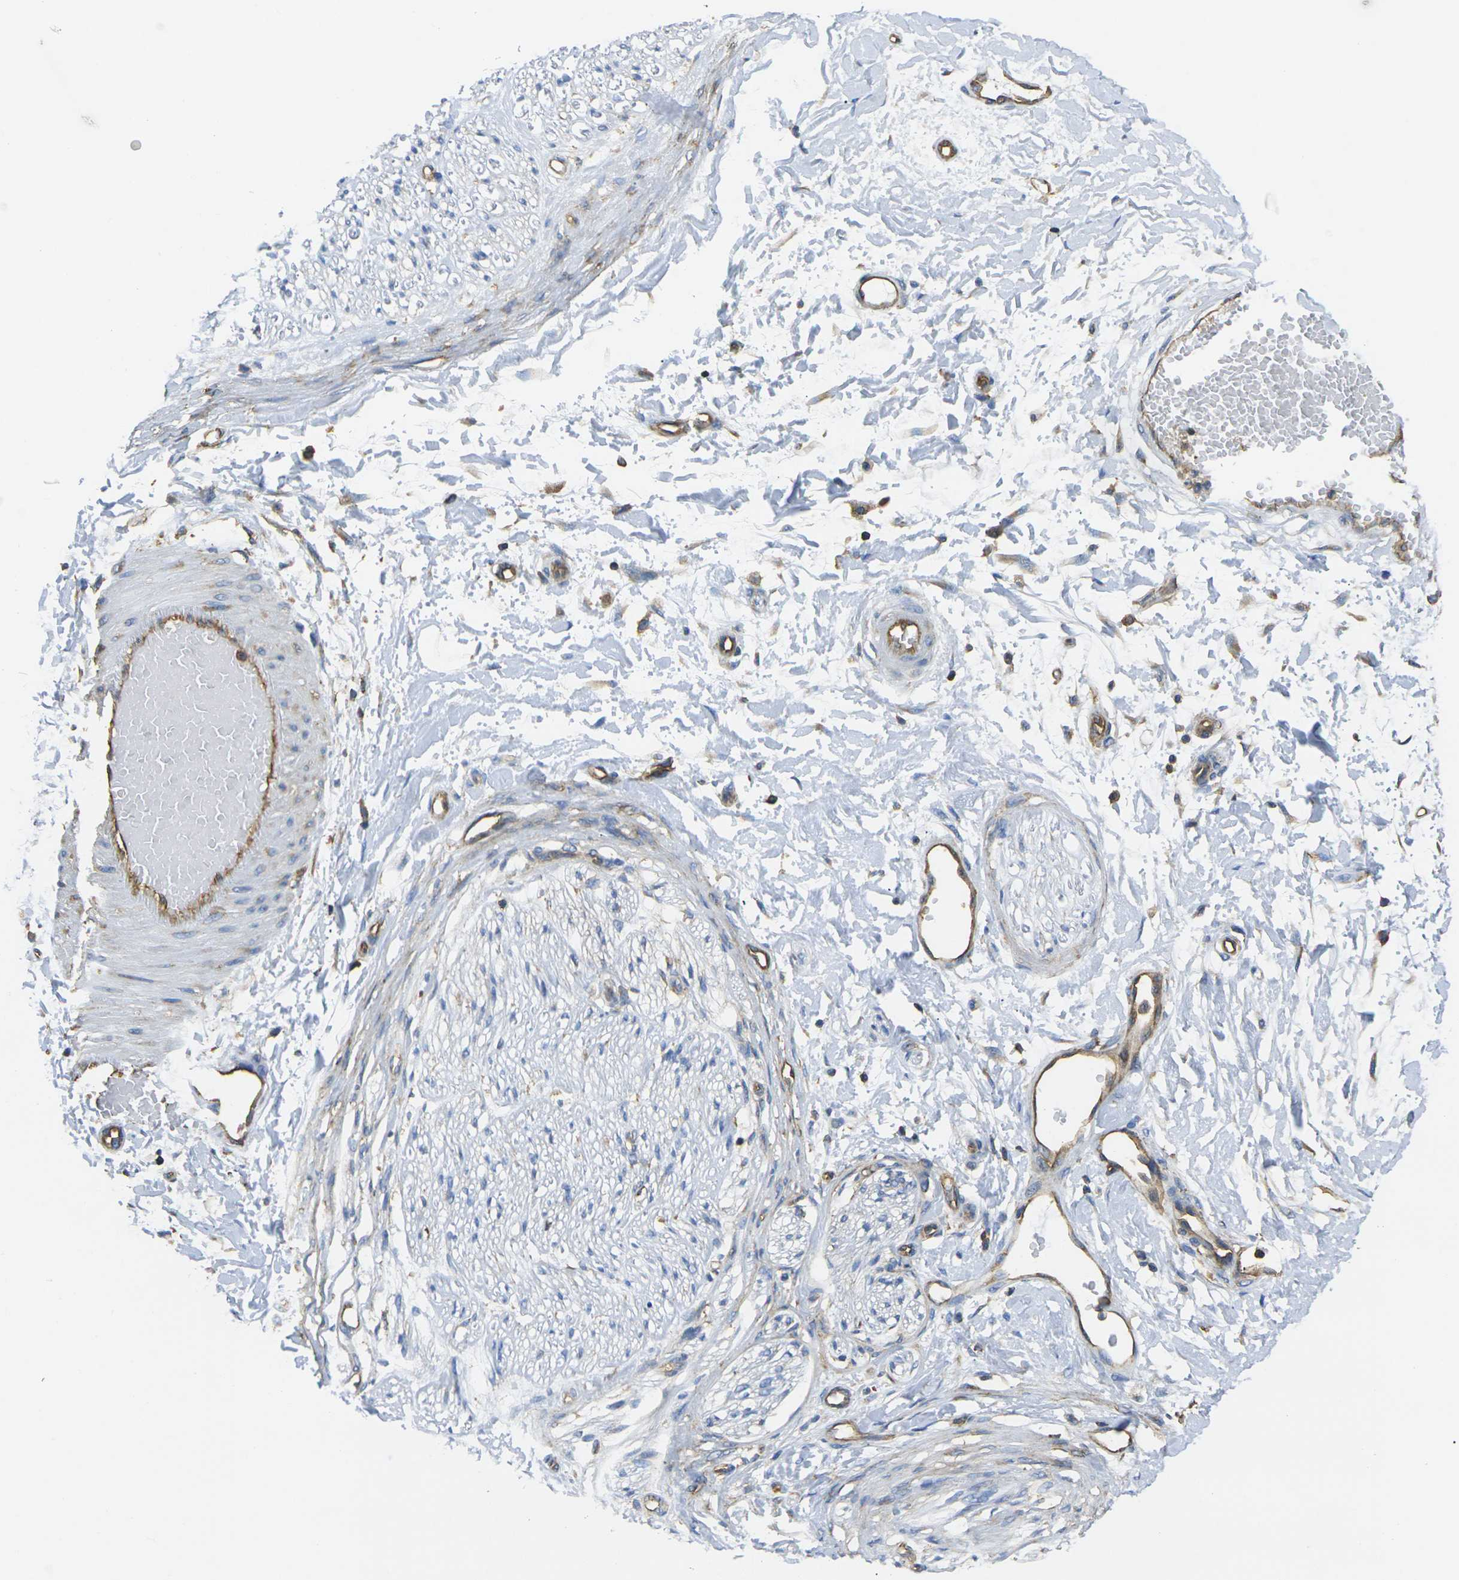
{"staining": {"intensity": "negative", "quantity": "none", "location": "none"}, "tissue": "adipose tissue", "cell_type": "Adipocytes", "image_type": "normal", "snomed": [{"axis": "morphology", "description": "Normal tissue, NOS"}, {"axis": "morphology", "description": "Squamous cell carcinoma, NOS"}, {"axis": "topography", "description": "Skin"}, {"axis": "topography", "description": "Peripheral nerve tissue"}], "caption": "Adipocytes show no significant positivity in unremarkable adipose tissue. (DAB immunohistochemistry visualized using brightfield microscopy, high magnification).", "gene": "FAM110D", "patient": {"sex": "male", "age": 83}}